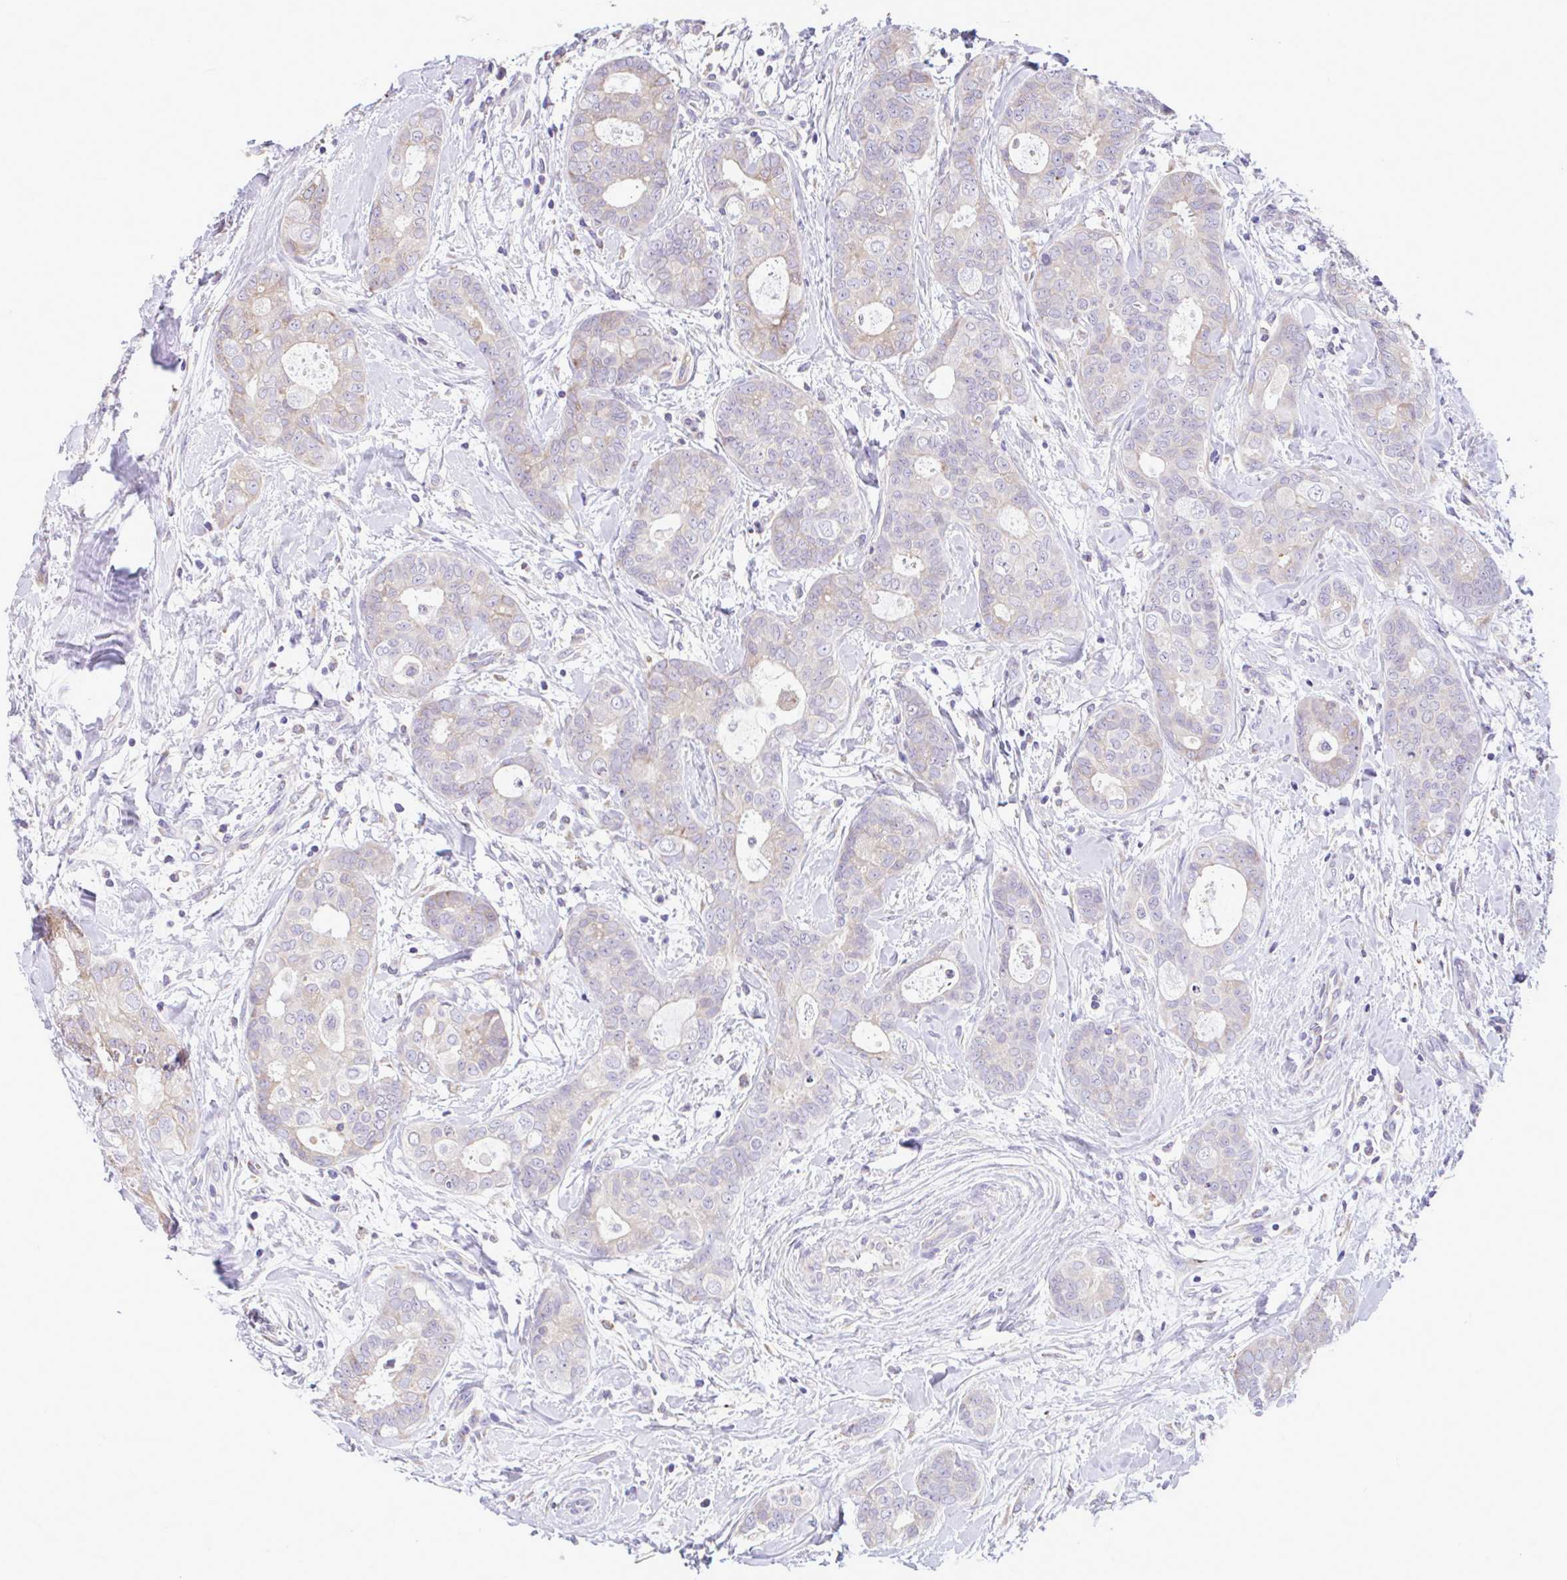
{"staining": {"intensity": "weak", "quantity": "25%-75%", "location": "cytoplasmic/membranous"}, "tissue": "breast cancer", "cell_type": "Tumor cells", "image_type": "cancer", "snomed": [{"axis": "morphology", "description": "Duct carcinoma"}, {"axis": "topography", "description": "Breast"}], "caption": "A high-resolution micrograph shows IHC staining of breast intraductal carcinoma, which displays weak cytoplasmic/membranous positivity in about 25%-75% of tumor cells.", "gene": "PIGK", "patient": {"sex": "female", "age": 45}}